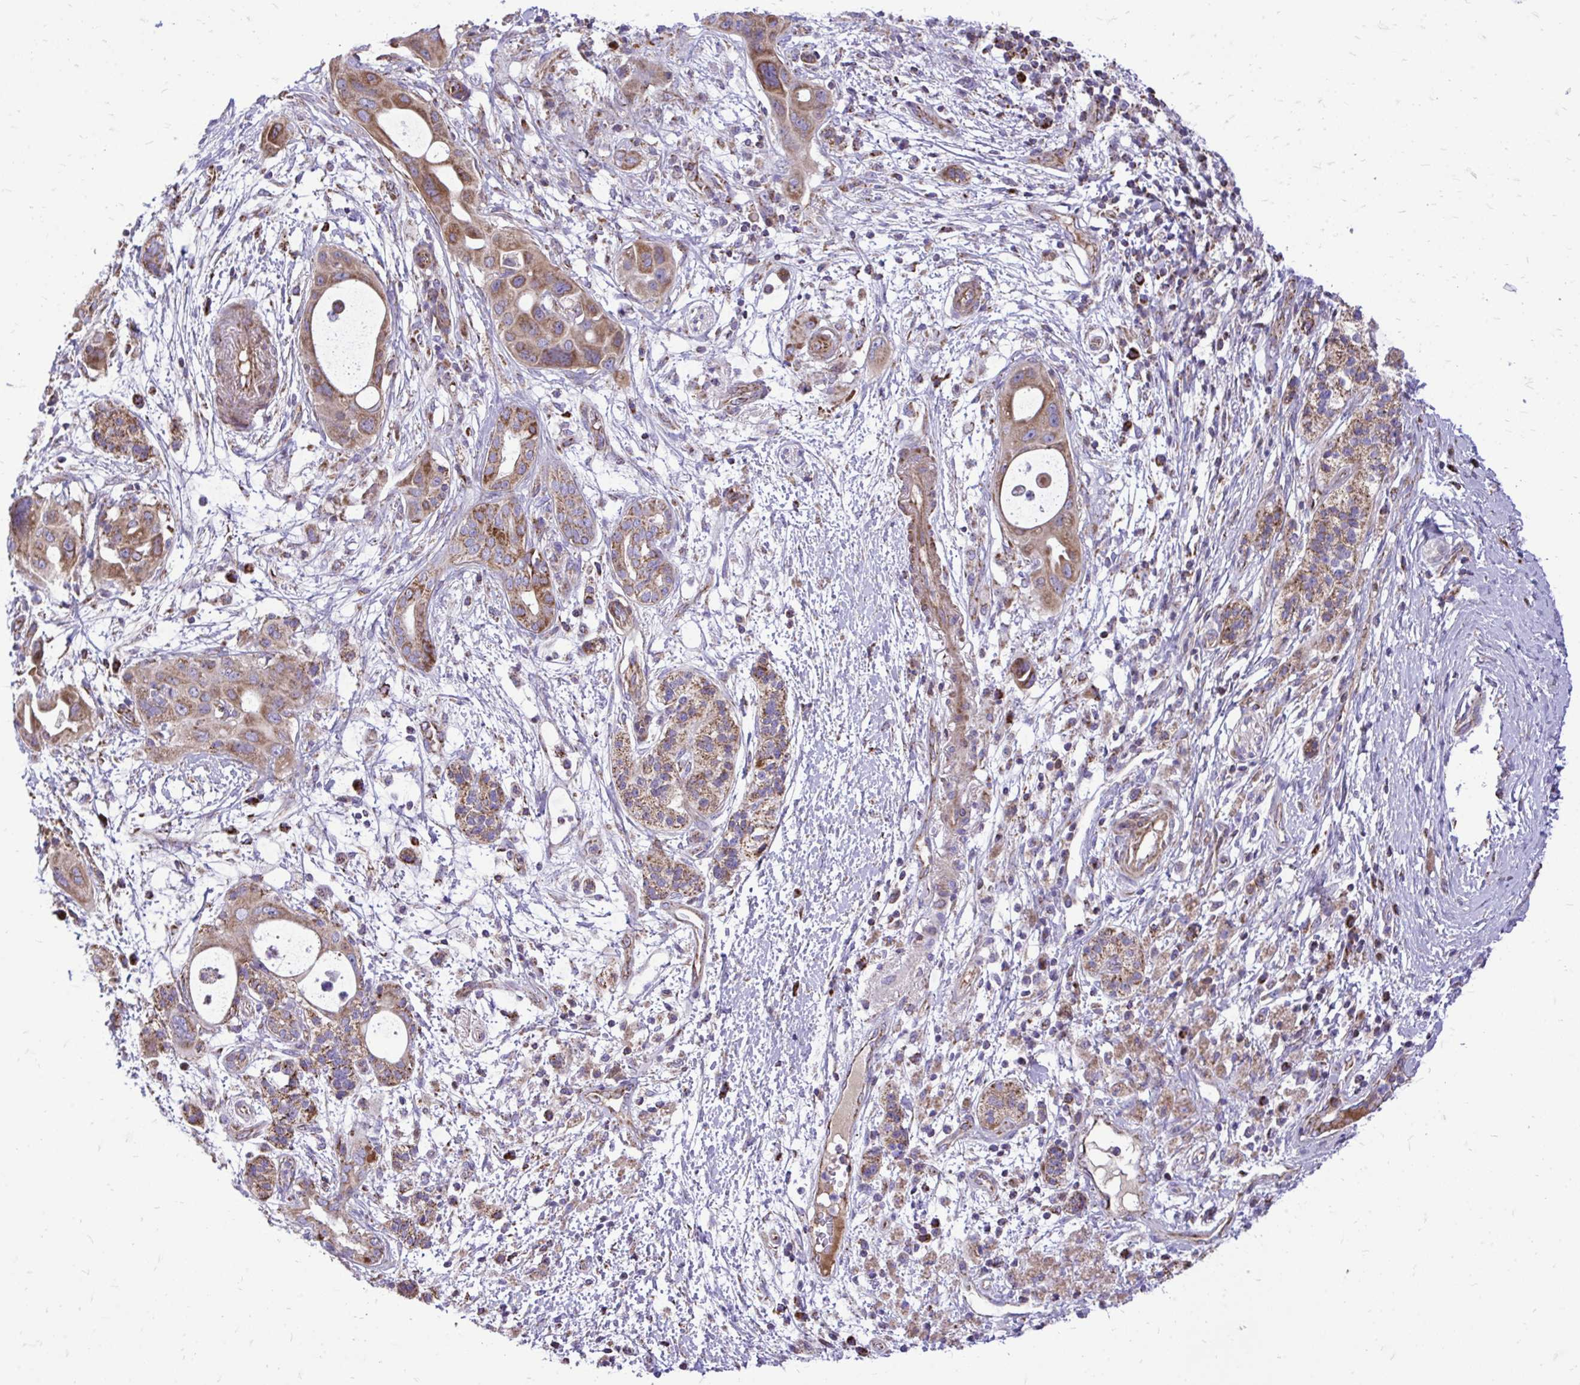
{"staining": {"intensity": "moderate", "quantity": "25%-75%", "location": "cytoplasmic/membranous"}, "tissue": "pancreatic cancer", "cell_type": "Tumor cells", "image_type": "cancer", "snomed": [{"axis": "morphology", "description": "Adenocarcinoma, NOS"}, {"axis": "topography", "description": "Pancreas"}], "caption": "A histopathology image of pancreatic cancer stained for a protein reveals moderate cytoplasmic/membranous brown staining in tumor cells.", "gene": "ATP13A2", "patient": {"sex": "male", "age": 68}}